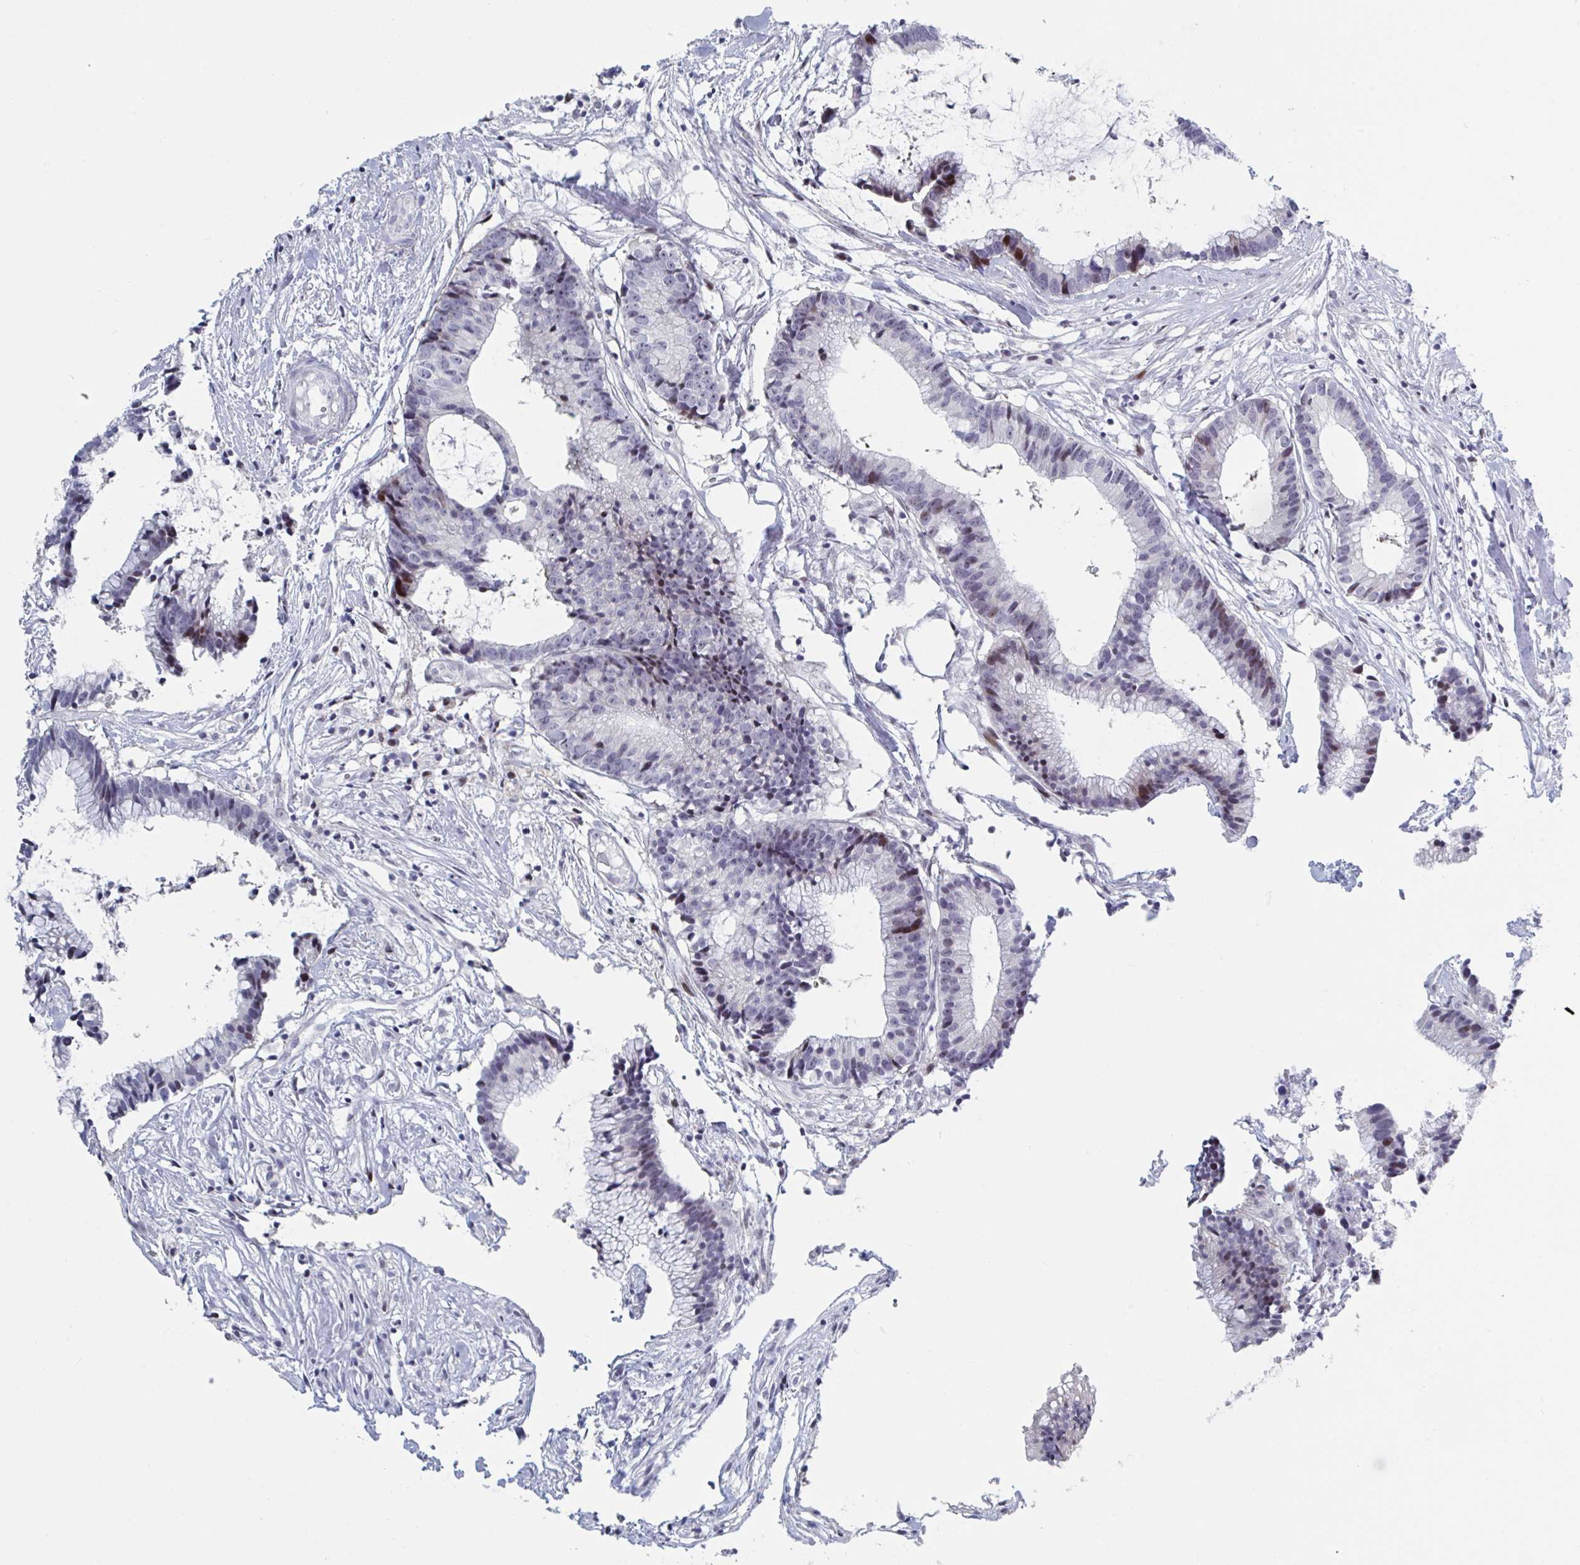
{"staining": {"intensity": "moderate", "quantity": "25%-75%", "location": "nuclear"}, "tissue": "colorectal cancer", "cell_type": "Tumor cells", "image_type": "cancer", "snomed": [{"axis": "morphology", "description": "Adenocarcinoma, NOS"}, {"axis": "topography", "description": "Colon"}], "caption": "Human colorectal cancer (adenocarcinoma) stained with a brown dye reveals moderate nuclear positive staining in about 25%-75% of tumor cells.", "gene": "NR1H2", "patient": {"sex": "female", "age": 78}}